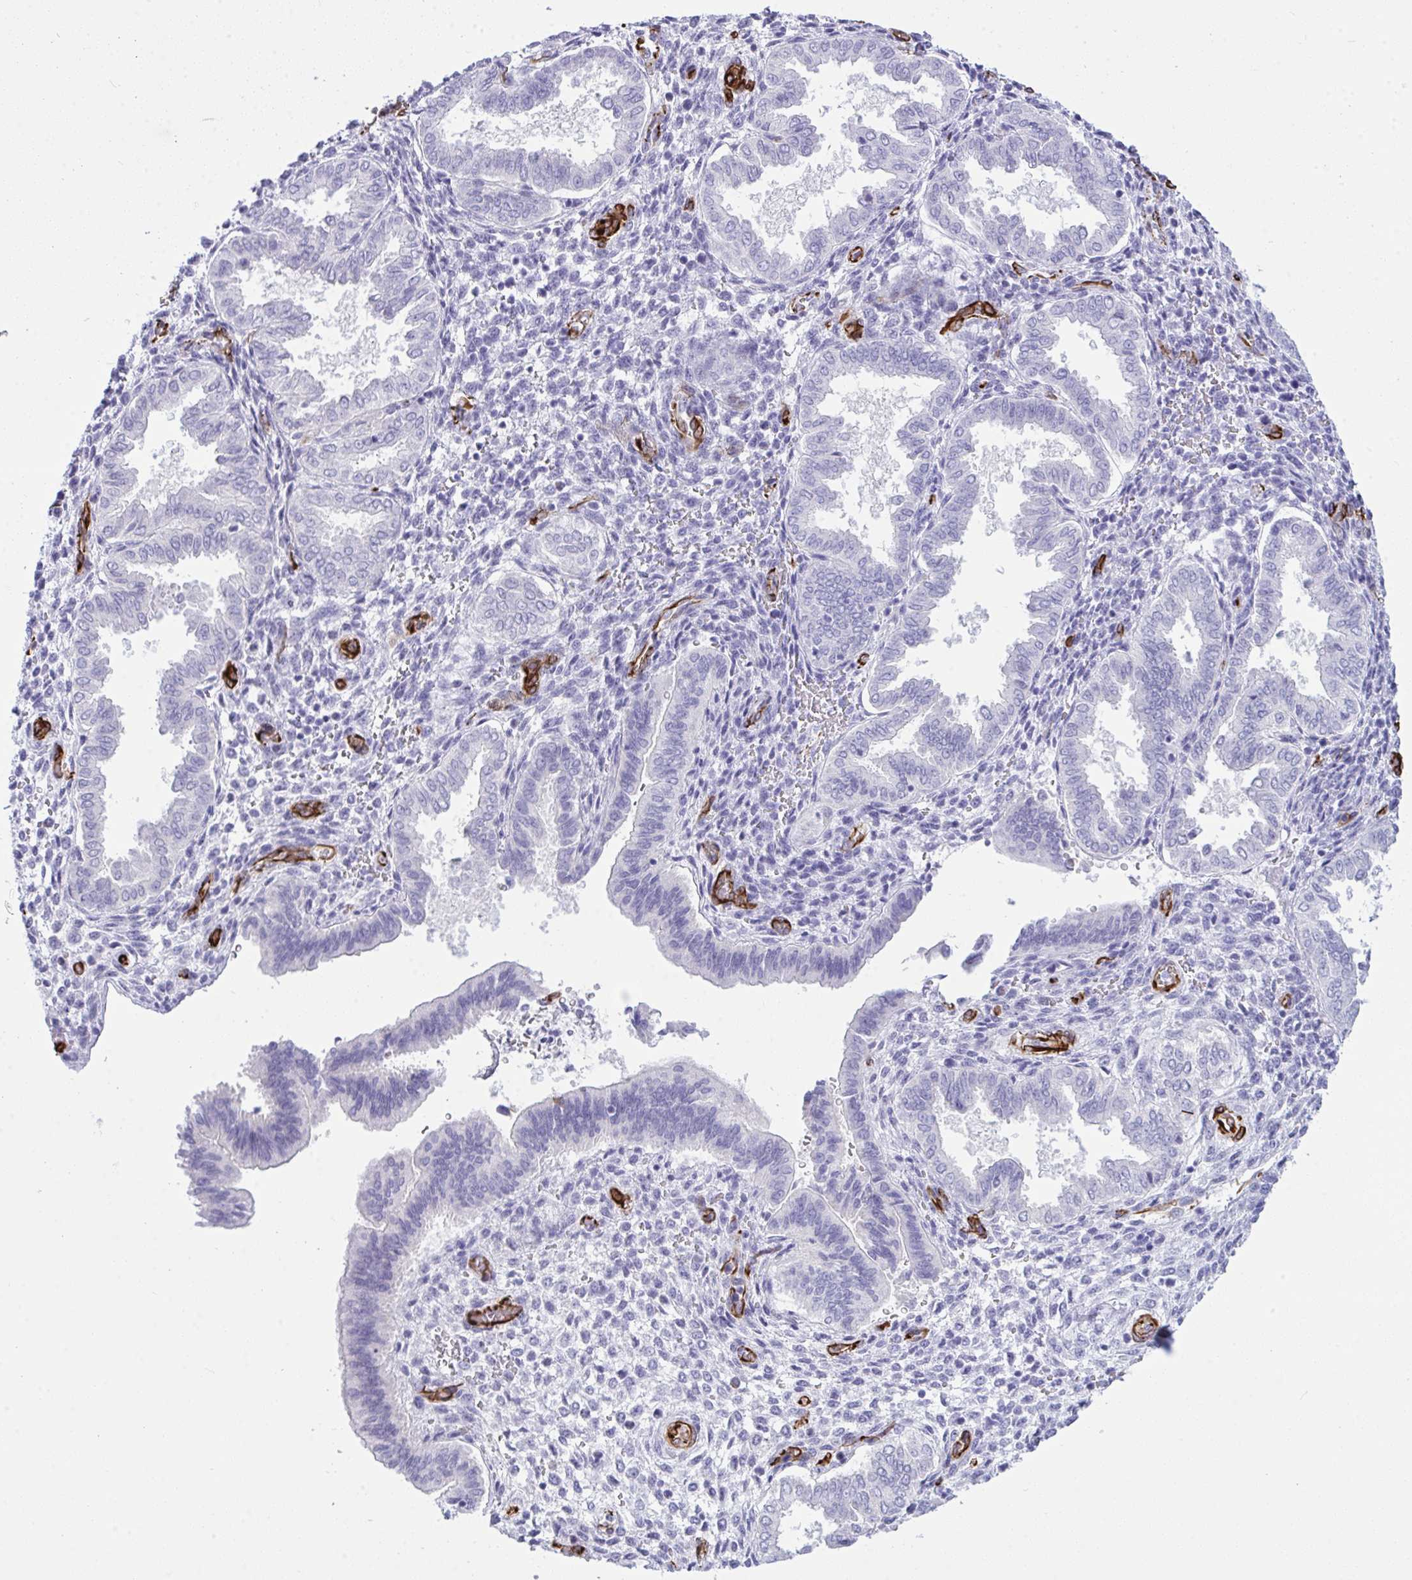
{"staining": {"intensity": "negative", "quantity": "none", "location": "none"}, "tissue": "endometrium", "cell_type": "Cells in endometrial stroma", "image_type": "normal", "snomed": [{"axis": "morphology", "description": "Normal tissue, NOS"}, {"axis": "topography", "description": "Endometrium"}], "caption": "Immunohistochemistry micrograph of normal human endometrium stained for a protein (brown), which shows no staining in cells in endometrial stroma.", "gene": "SLC35B1", "patient": {"sex": "female", "age": 24}}